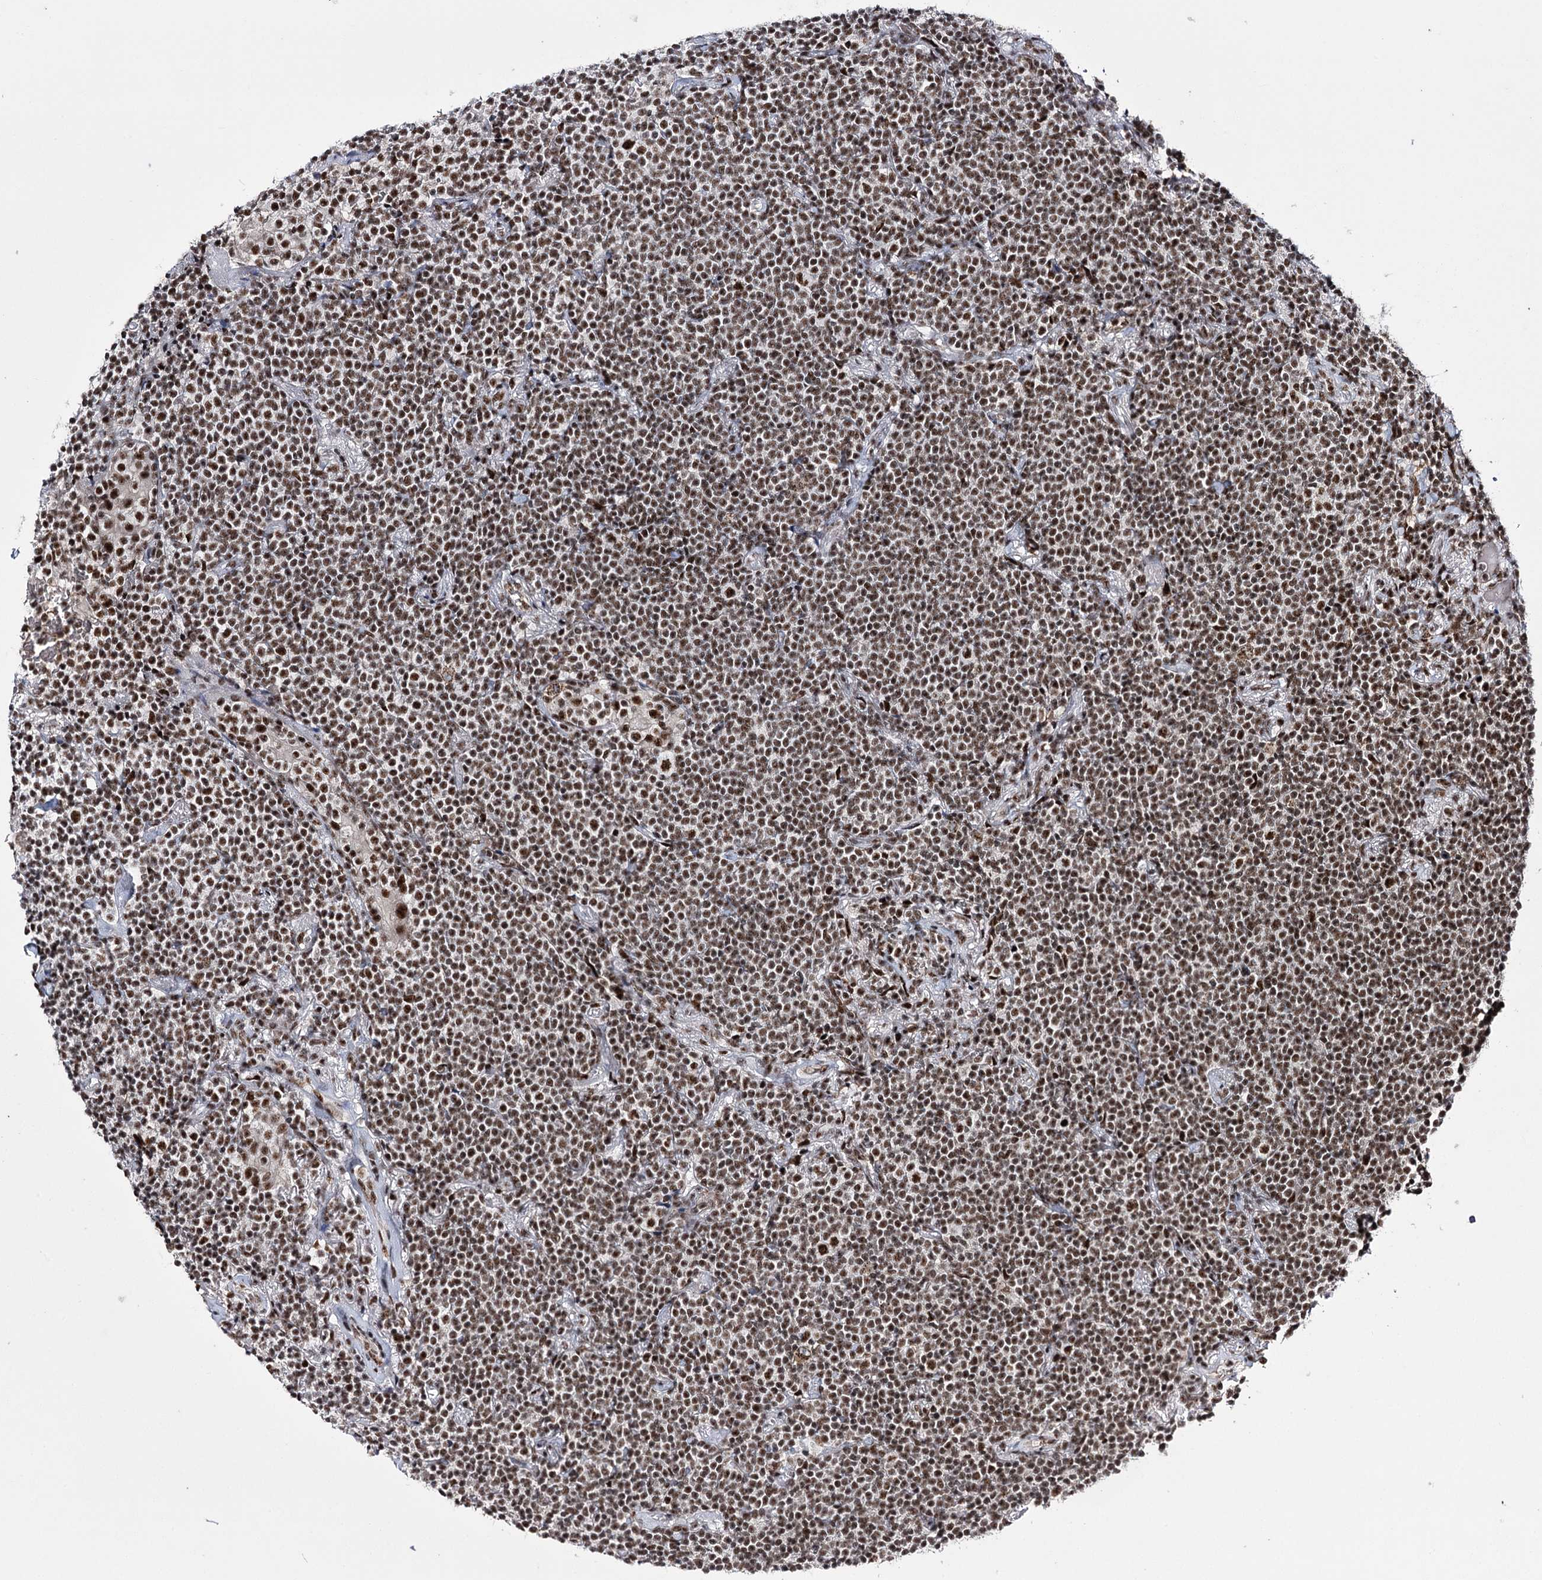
{"staining": {"intensity": "moderate", "quantity": ">75%", "location": "nuclear"}, "tissue": "lymphoma", "cell_type": "Tumor cells", "image_type": "cancer", "snomed": [{"axis": "morphology", "description": "Malignant lymphoma, non-Hodgkin's type, Low grade"}, {"axis": "topography", "description": "Lung"}], "caption": "The histopathology image shows staining of low-grade malignant lymphoma, non-Hodgkin's type, revealing moderate nuclear protein positivity (brown color) within tumor cells.", "gene": "PRPF40A", "patient": {"sex": "female", "age": 71}}